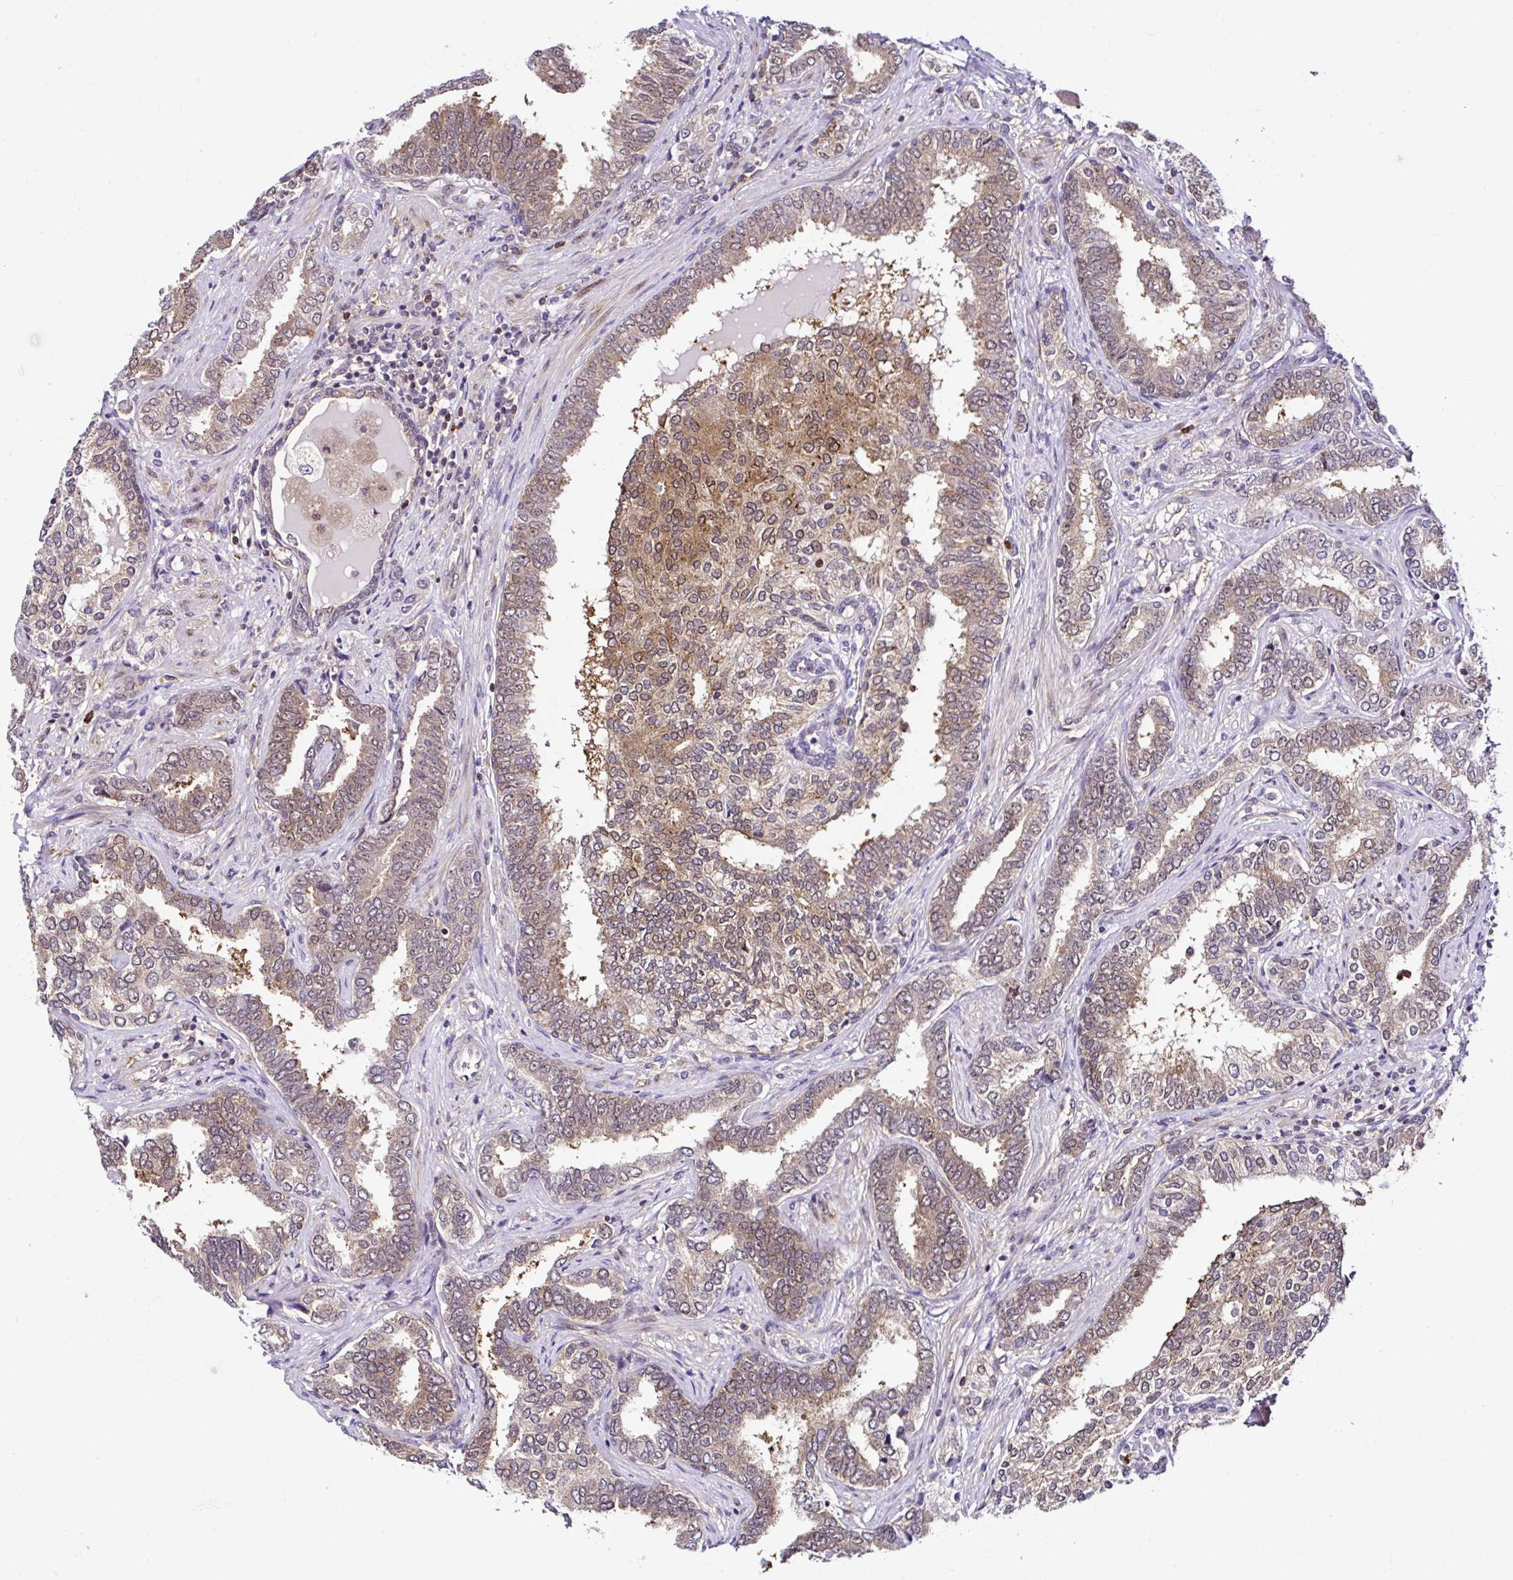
{"staining": {"intensity": "moderate", "quantity": ">75%", "location": "cytoplasmic/membranous,nuclear"}, "tissue": "prostate cancer", "cell_type": "Tumor cells", "image_type": "cancer", "snomed": [{"axis": "morphology", "description": "Adenocarcinoma, High grade"}, {"axis": "topography", "description": "Prostate"}], "caption": "High-grade adenocarcinoma (prostate) stained with a brown dye demonstrates moderate cytoplasmic/membranous and nuclear positive staining in about >75% of tumor cells.", "gene": "PIN4", "patient": {"sex": "male", "age": 72}}